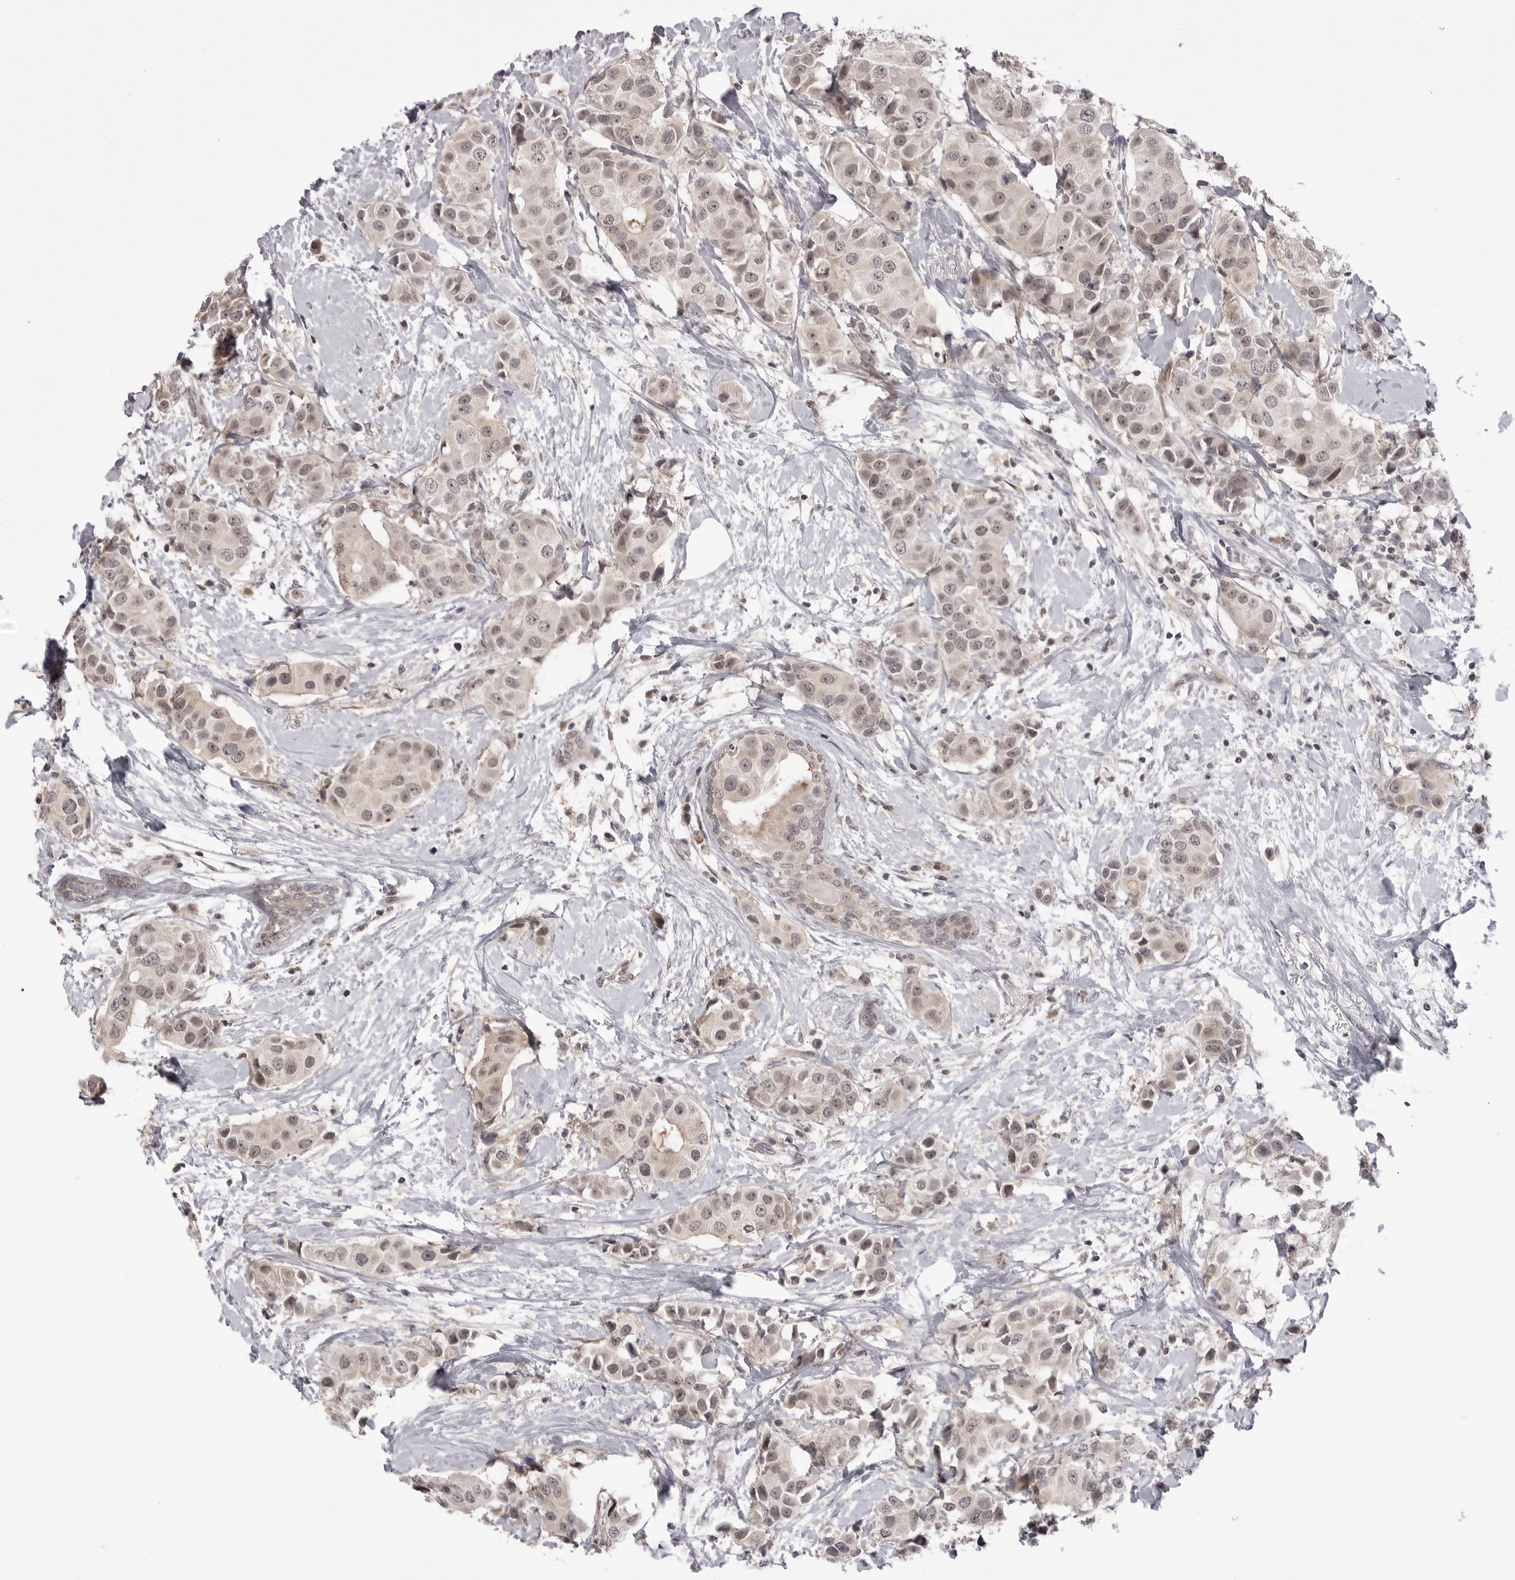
{"staining": {"intensity": "weak", "quantity": "25%-75%", "location": "cytoplasmic/membranous,nuclear"}, "tissue": "breast cancer", "cell_type": "Tumor cells", "image_type": "cancer", "snomed": [{"axis": "morphology", "description": "Normal tissue, NOS"}, {"axis": "morphology", "description": "Duct carcinoma"}, {"axis": "topography", "description": "Breast"}], "caption": "Protein analysis of breast cancer tissue reveals weak cytoplasmic/membranous and nuclear expression in about 25%-75% of tumor cells. (DAB IHC, brown staining for protein, blue staining for nuclei).", "gene": "PTK2B", "patient": {"sex": "female", "age": 39}}